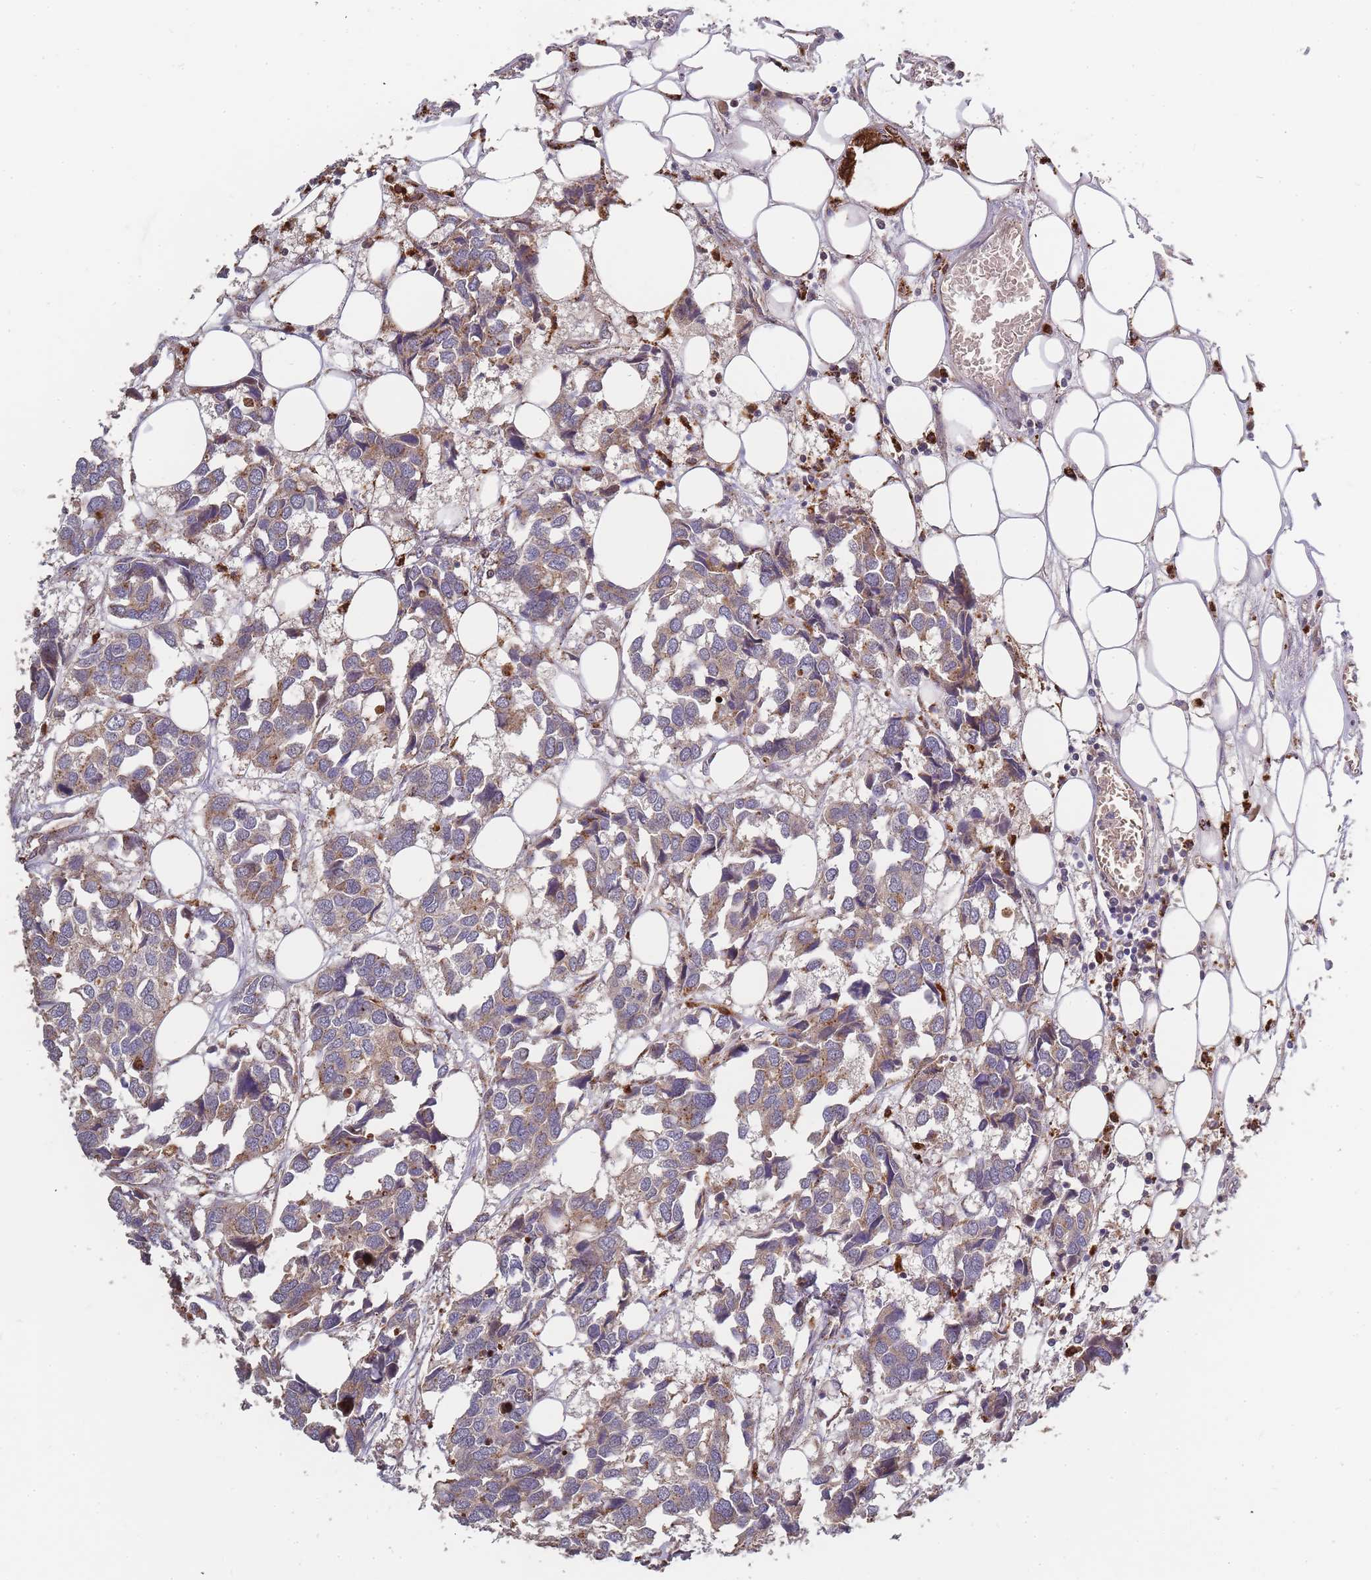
{"staining": {"intensity": "moderate", "quantity": ">75%", "location": "cytoplasmic/membranous"}, "tissue": "breast cancer", "cell_type": "Tumor cells", "image_type": "cancer", "snomed": [{"axis": "morphology", "description": "Duct carcinoma"}, {"axis": "topography", "description": "Breast"}], "caption": "Breast invasive ductal carcinoma stained for a protein shows moderate cytoplasmic/membranous positivity in tumor cells.", "gene": "ATG5", "patient": {"sex": "female", "age": 83}}